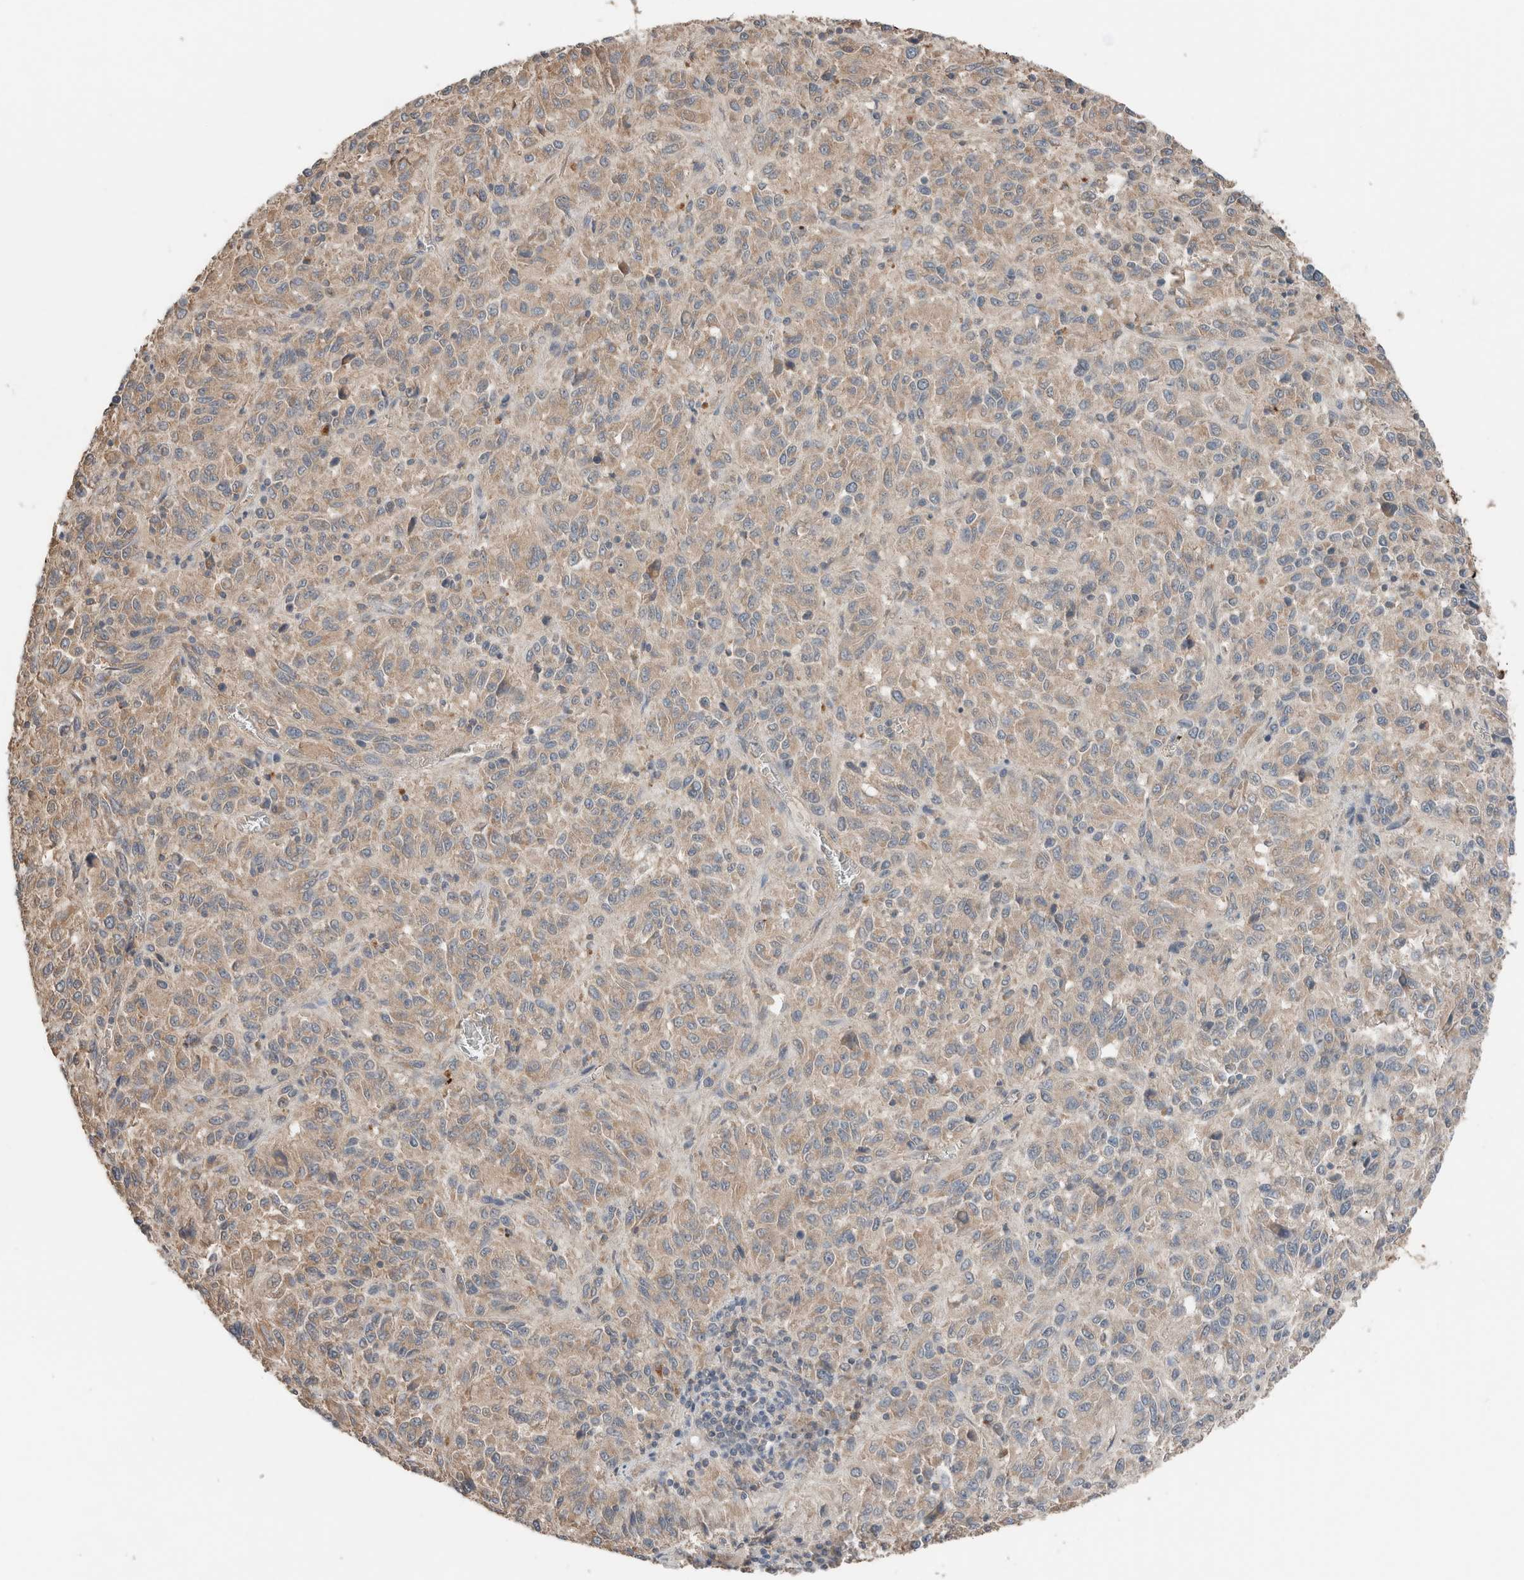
{"staining": {"intensity": "weak", "quantity": ">75%", "location": "cytoplasmic/membranous"}, "tissue": "melanoma", "cell_type": "Tumor cells", "image_type": "cancer", "snomed": [{"axis": "morphology", "description": "Malignant melanoma, Metastatic site"}, {"axis": "topography", "description": "Lung"}], "caption": "Human malignant melanoma (metastatic site) stained with a brown dye demonstrates weak cytoplasmic/membranous positive positivity in about >75% of tumor cells.", "gene": "ERAP2", "patient": {"sex": "male", "age": 64}}